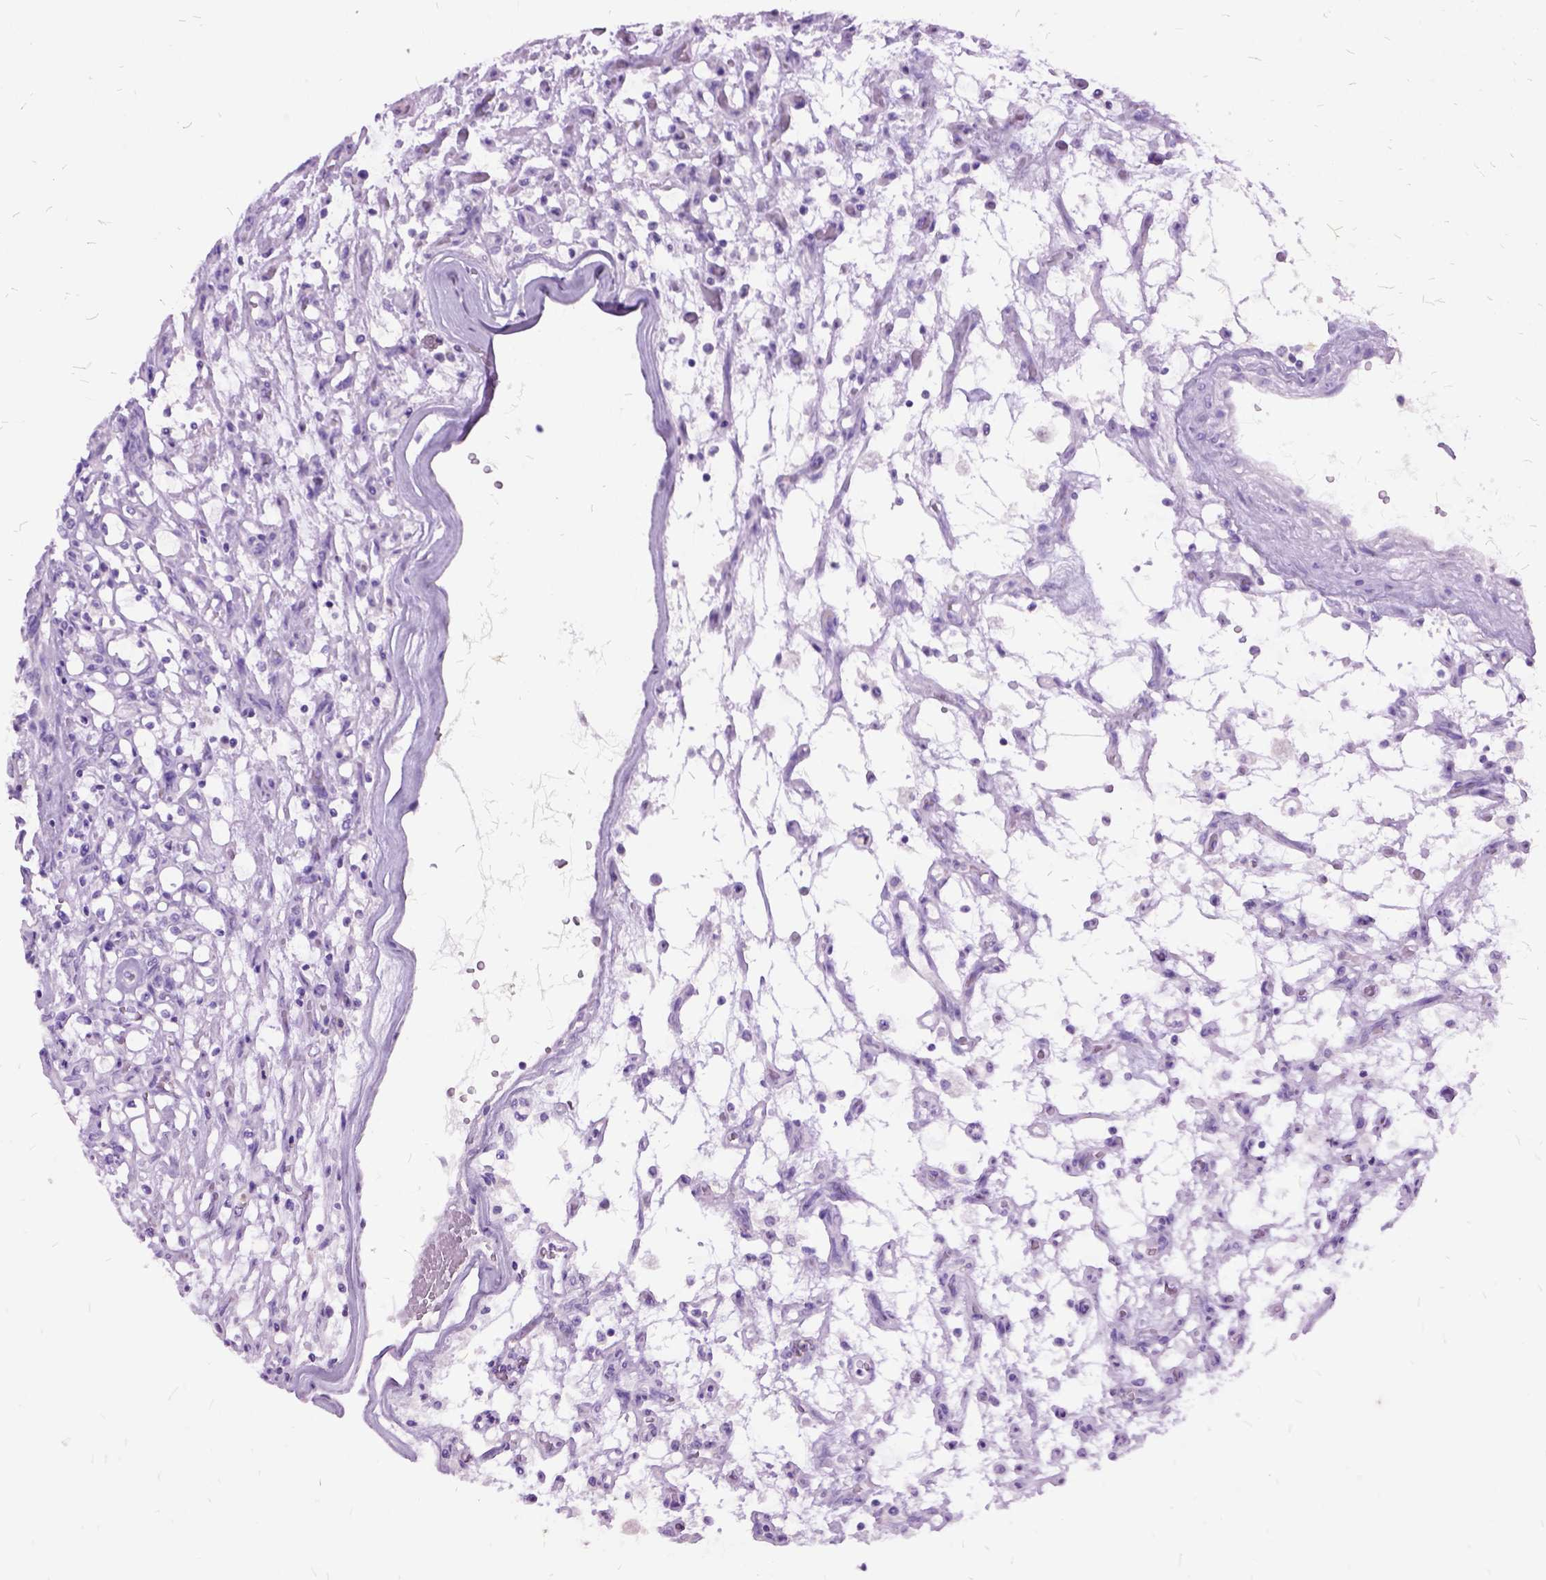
{"staining": {"intensity": "moderate", "quantity": "<25%", "location": "cytoplasmic/membranous"}, "tissue": "renal cancer", "cell_type": "Tumor cells", "image_type": "cancer", "snomed": [{"axis": "morphology", "description": "Adenocarcinoma, NOS"}, {"axis": "topography", "description": "Kidney"}], "caption": "Renal cancer tissue shows moderate cytoplasmic/membranous expression in about <25% of tumor cells", "gene": "MME", "patient": {"sex": "female", "age": 69}}